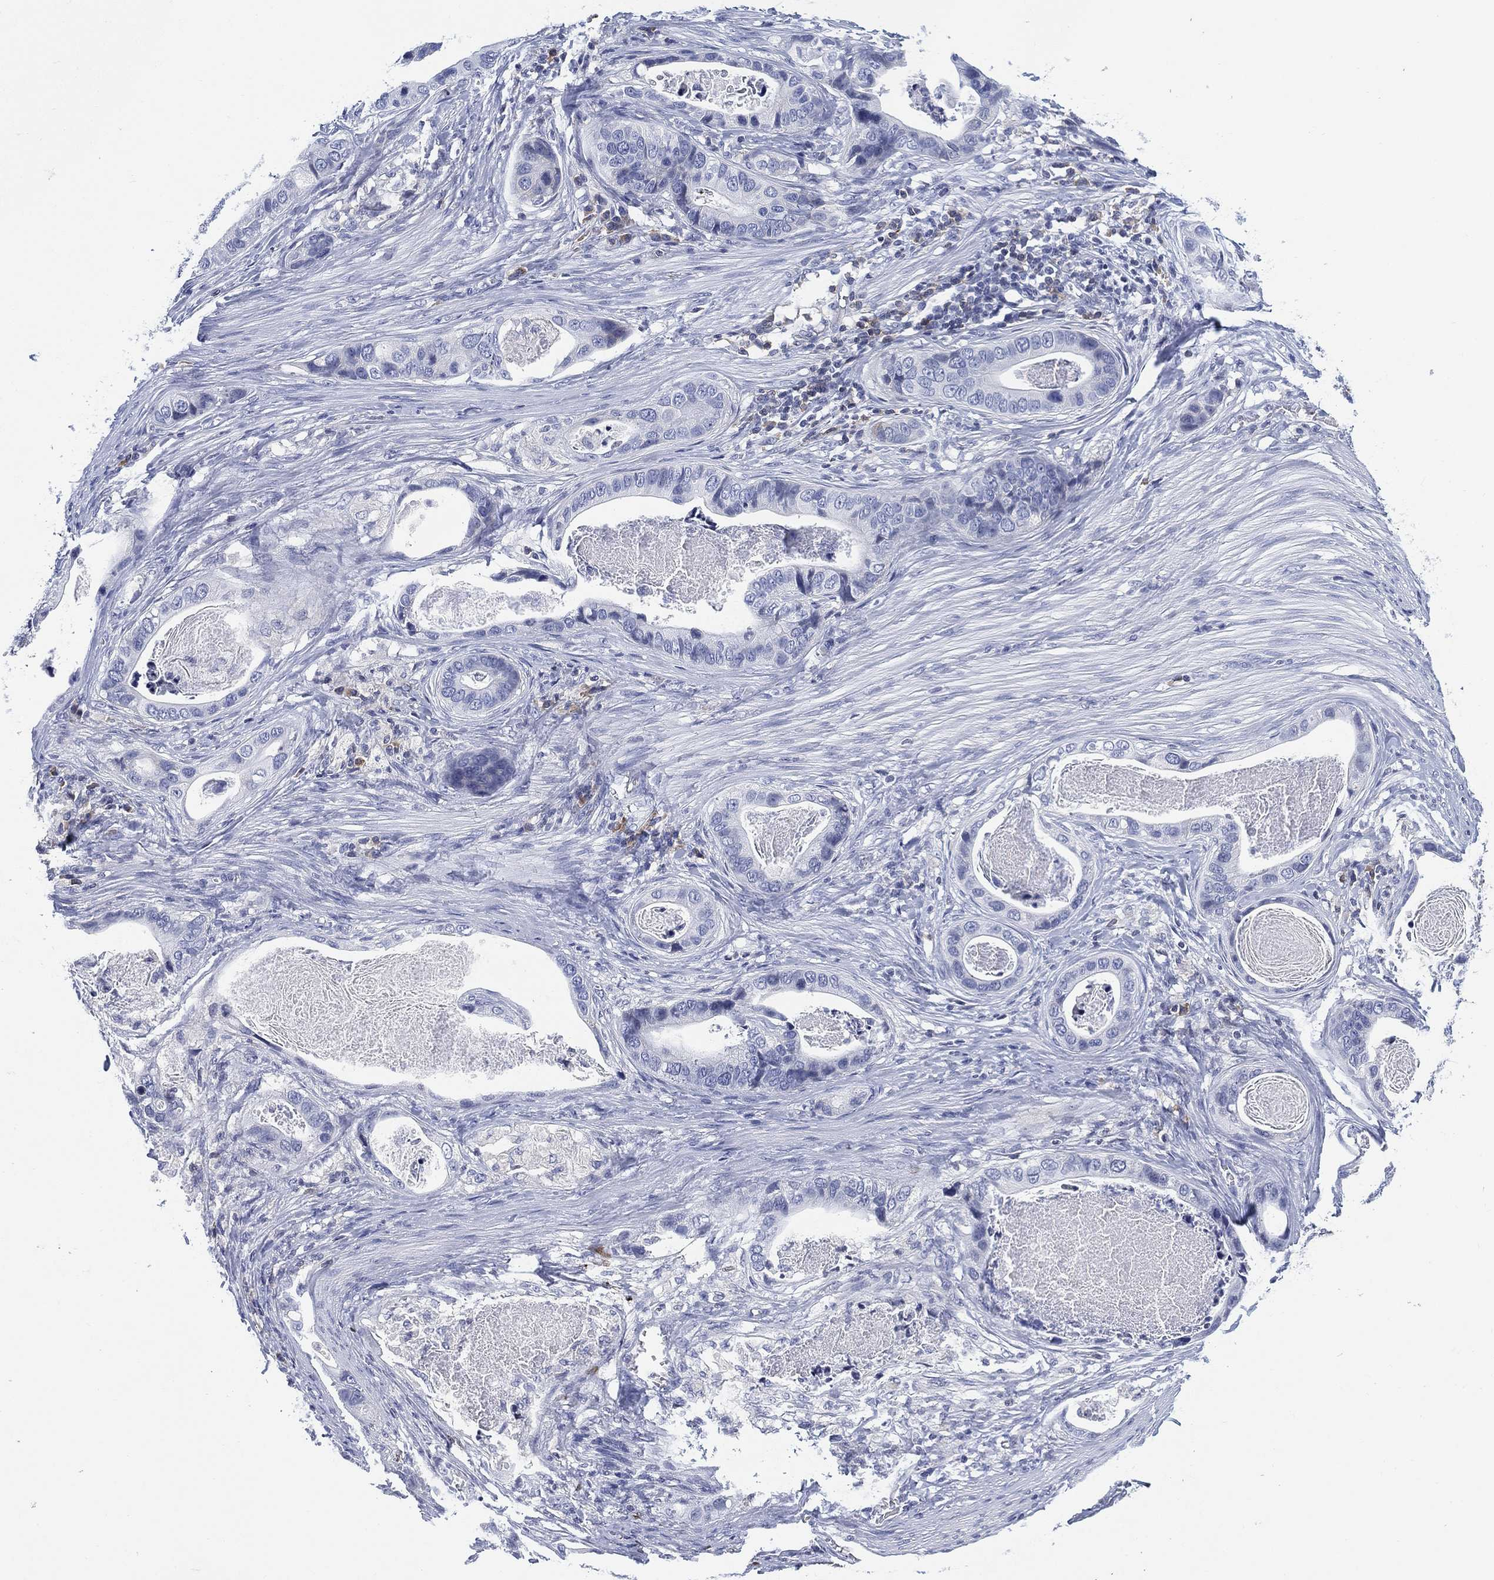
{"staining": {"intensity": "negative", "quantity": "none", "location": "none"}, "tissue": "stomach cancer", "cell_type": "Tumor cells", "image_type": "cancer", "snomed": [{"axis": "morphology", "description": "Adenocarcinoma, NOS"}, {"axis": "topography", "description": "Stomach"}], "caption": "Human adenocarcinoma (stomach) stained for a protein using IHC displays no staining in tumor cells.", "gene": "FYB1", "patient": {"sex": "male", "age": 84}}